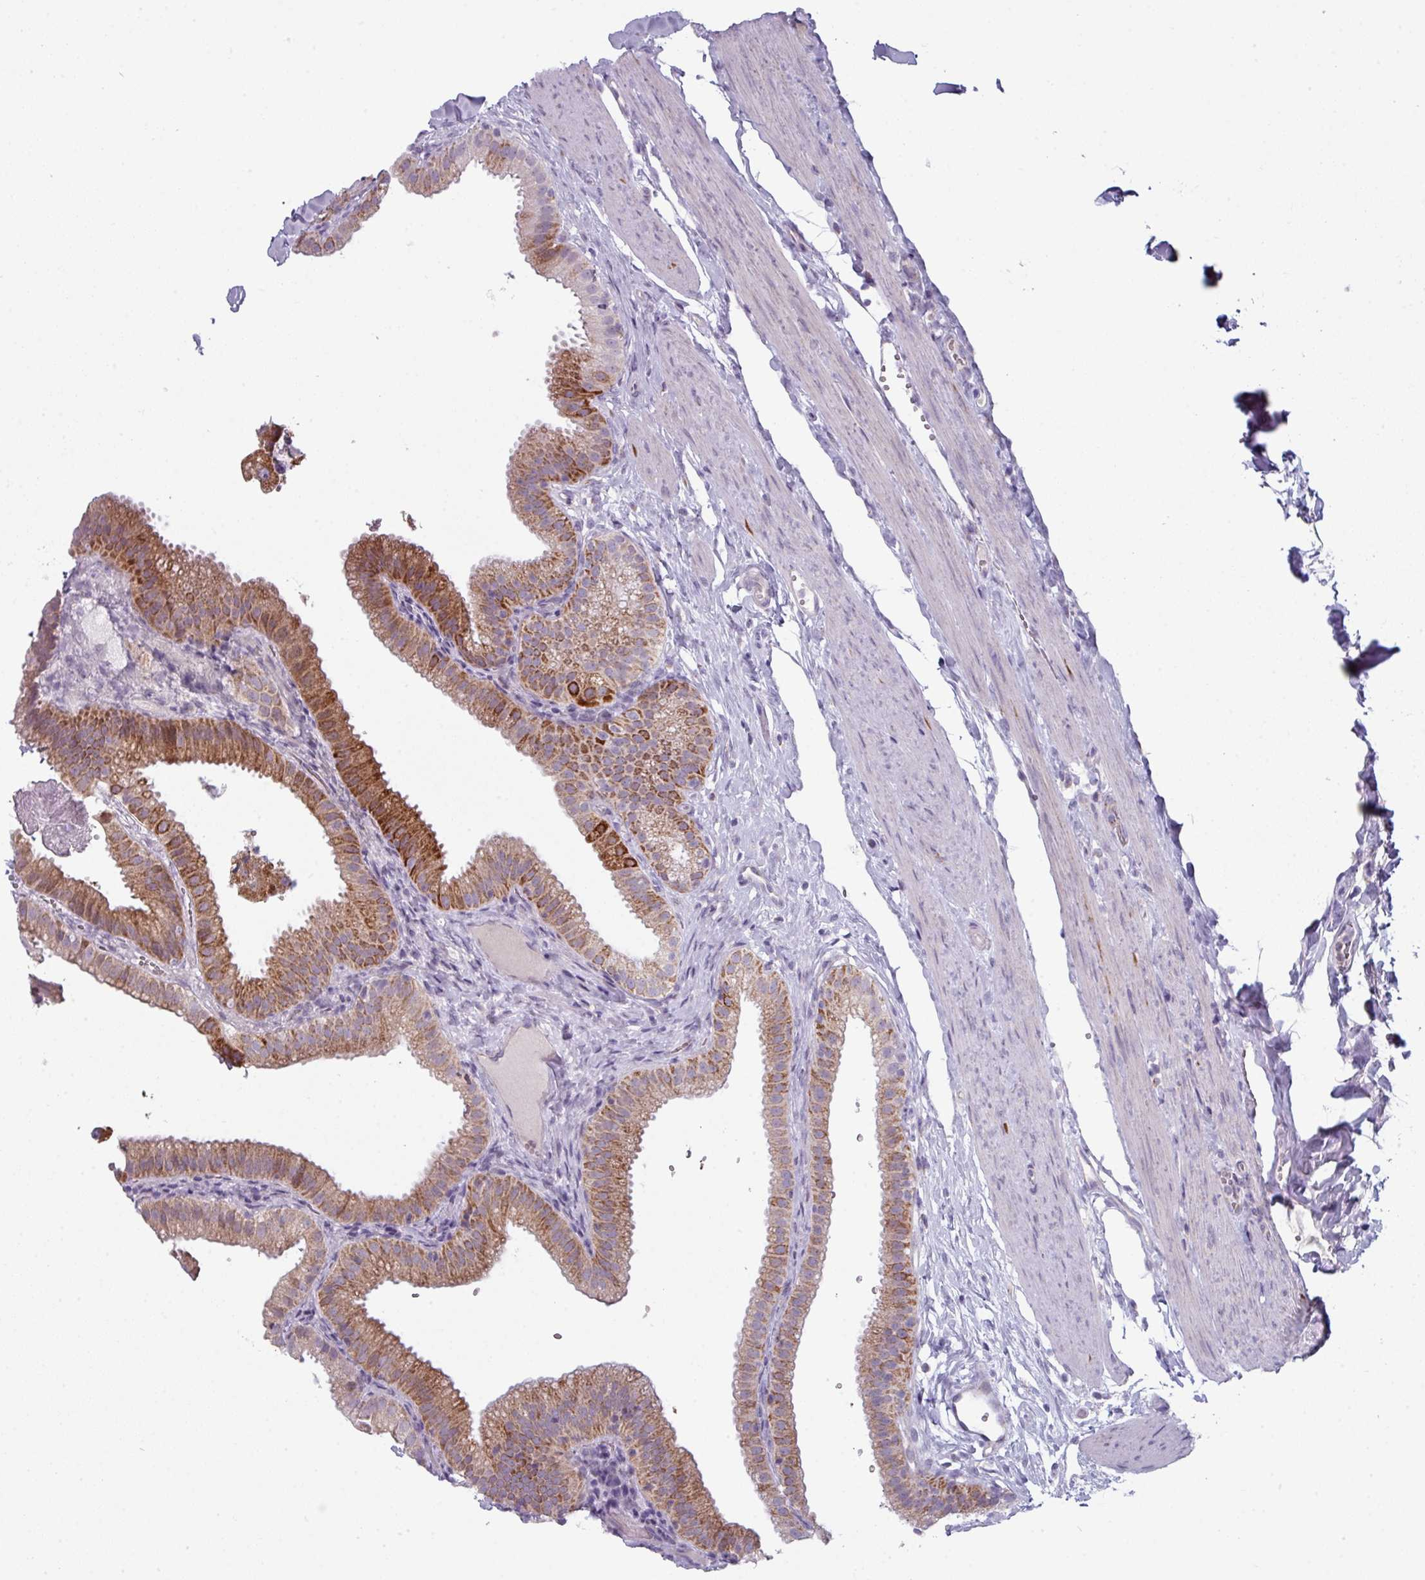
{"staining": {"intensity": "strong", "quantity": ">75%", "location": "cytoplasmic/membranous"}, "tissue": "gallbladder", "cell_type": "Glandular cells", "image_type": "normal", "snomed": [{"axis": "morphology", "description": "Normal tissue, NOS"}, {"axis": "topography", "description": "Gallbladder"}], "caption": "Immunohistochemical staining of unremarkable gallbladder displays strong cytoplasmic/membranous protein expression in about >75% of glandular cells.", "gene": "ZNF615", "patient": {"sex": "female", "age": 61}}